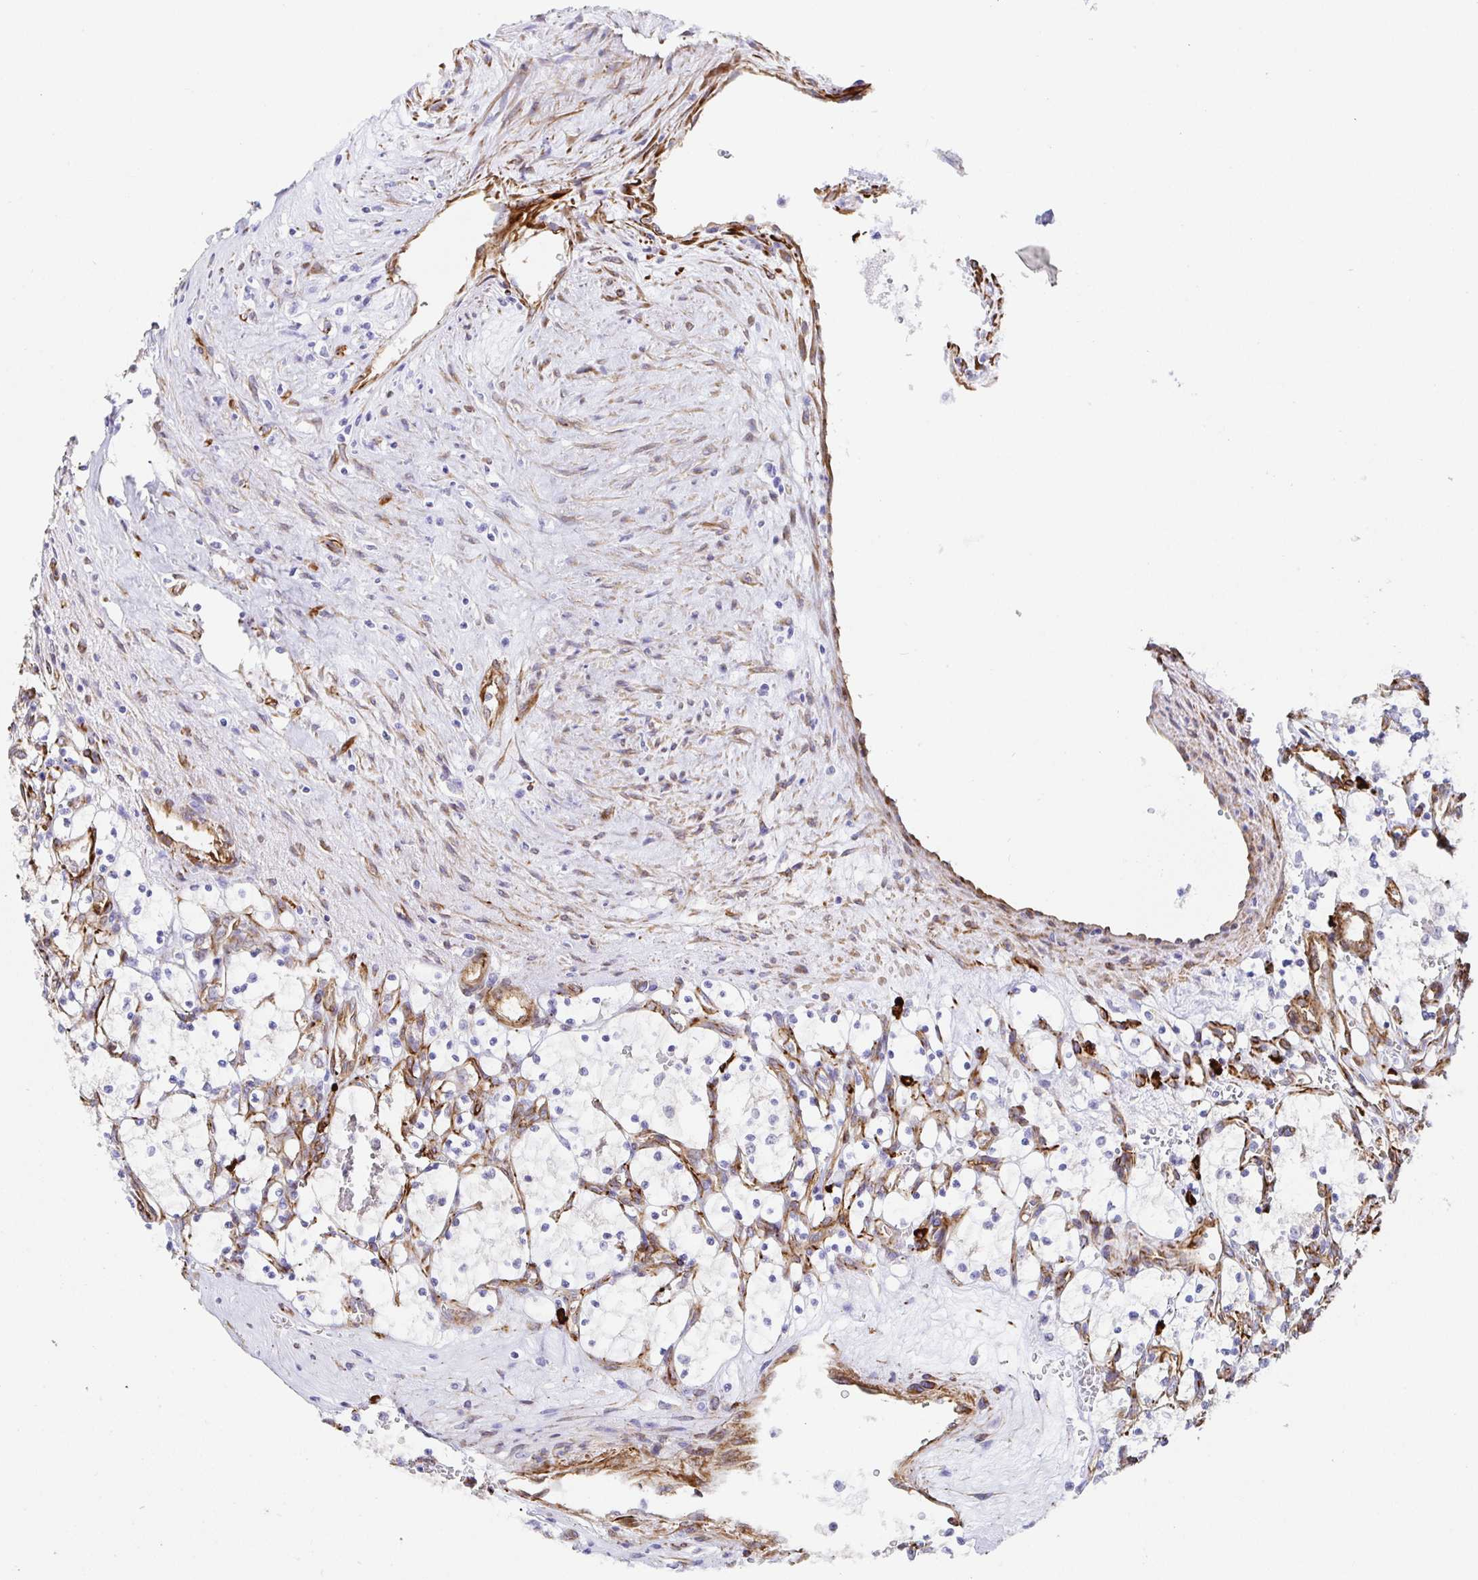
{"staining": {"intensity": "negative", "quantity": "none", "location": "none"}, "tissue": "renal cancer", "cell_type": "Tumor cells", "image_type": "cancer", "snomed": [{"axis": "morphology", "description": "Adenocarcinoma, NOS"}, {"axis": "topography", "description": "Kidney"}], "caption": "Protein analysis of renal cancer shows no significant staining in tumor cells. (DAB immunohistochemistry (IHC), high magnification).", "gene": "DOCK1", "patient": {"sex": "female", "age": 69}}